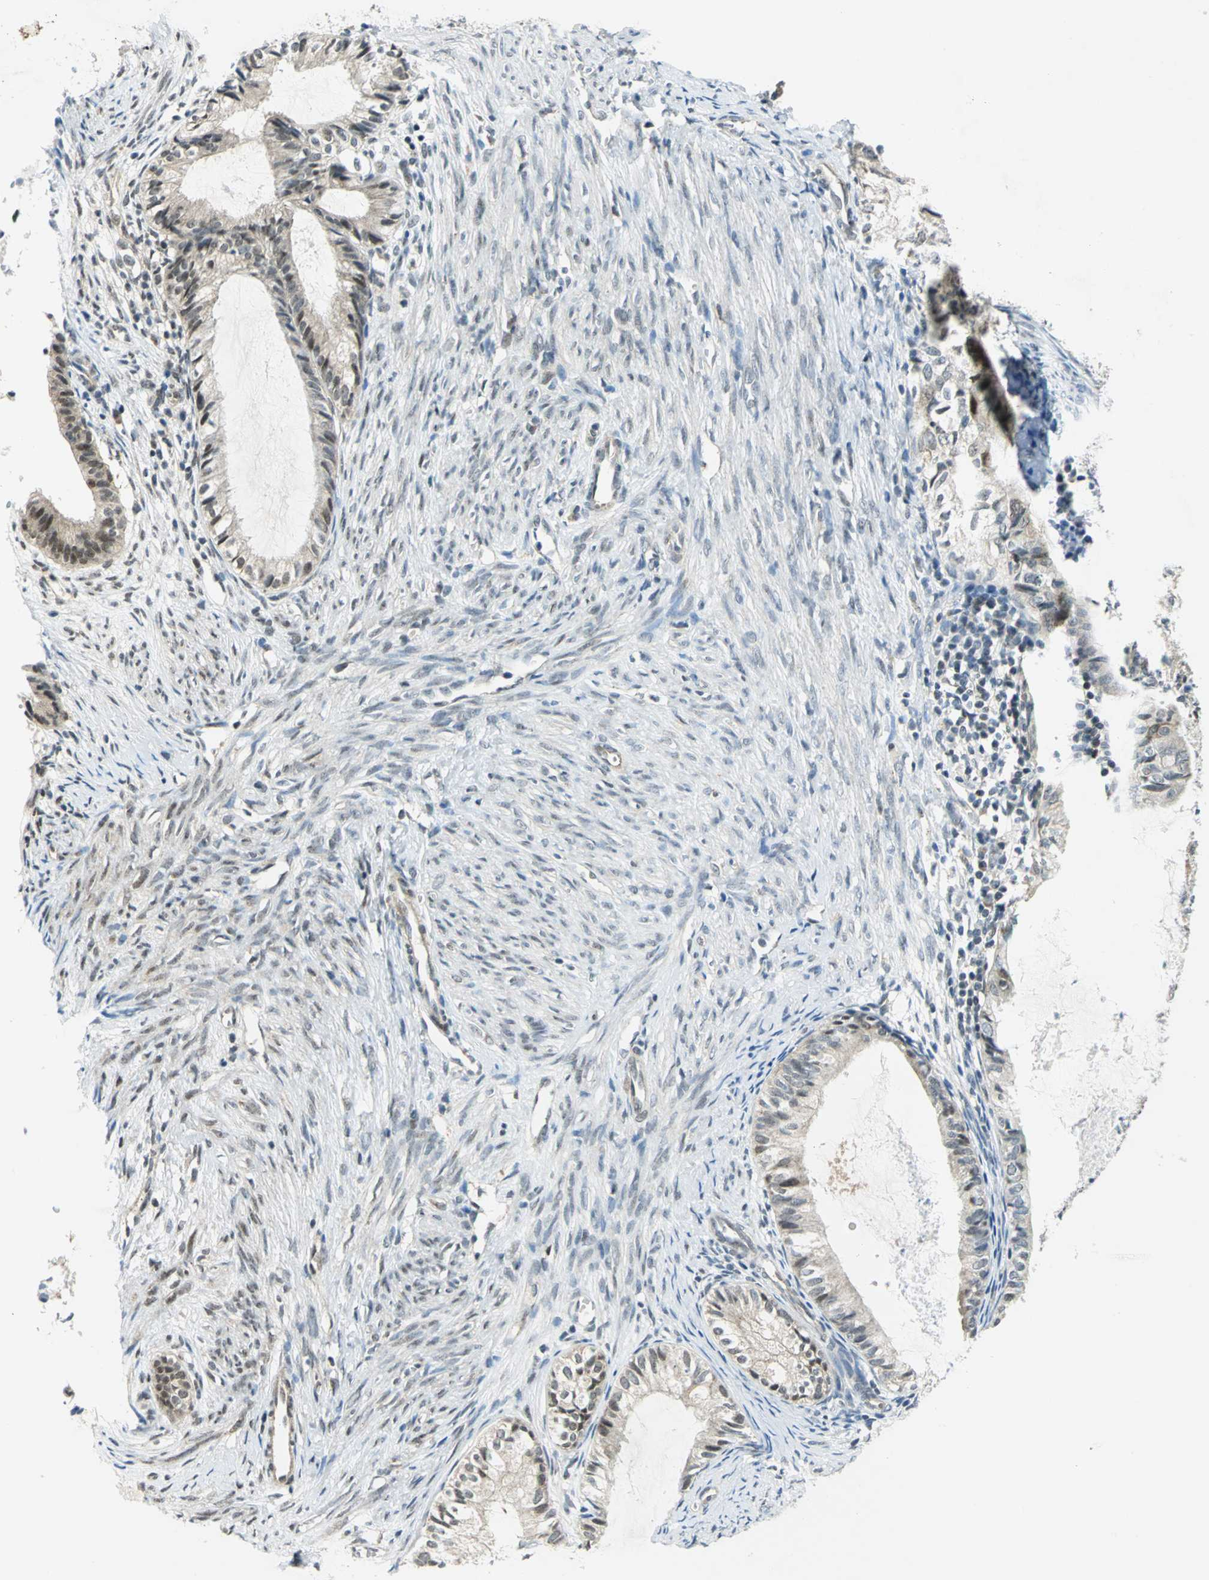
{"staining": {"intensity": "moderate", "quantity": "25%-75%", "location": "cytoplasmic/membranous,nuclear"}, "tissue": "cervical cancer", "cell_type": "Tumor cells", "image_type": "cancer", "snomed": [{"axis": "morphology", "description": "Normal tissue, NOS"}, {"axis": "morphology", "description": "Adenocarcinoma, NOS"}, {"axis": "topography", "description": "Cervix"}, {"axis": "topography", "description": "Endometrium"}], "caption": "Approximately 25%-75% of tumor cells in human cervical adenocarcinoma exhibit moderate cytoplasmic/membranous and nuclear protein positivity as visualized by brown immunohistochemical staining.", "gene": "PIN1", "patient": {"sex": "female", "age": 86}}